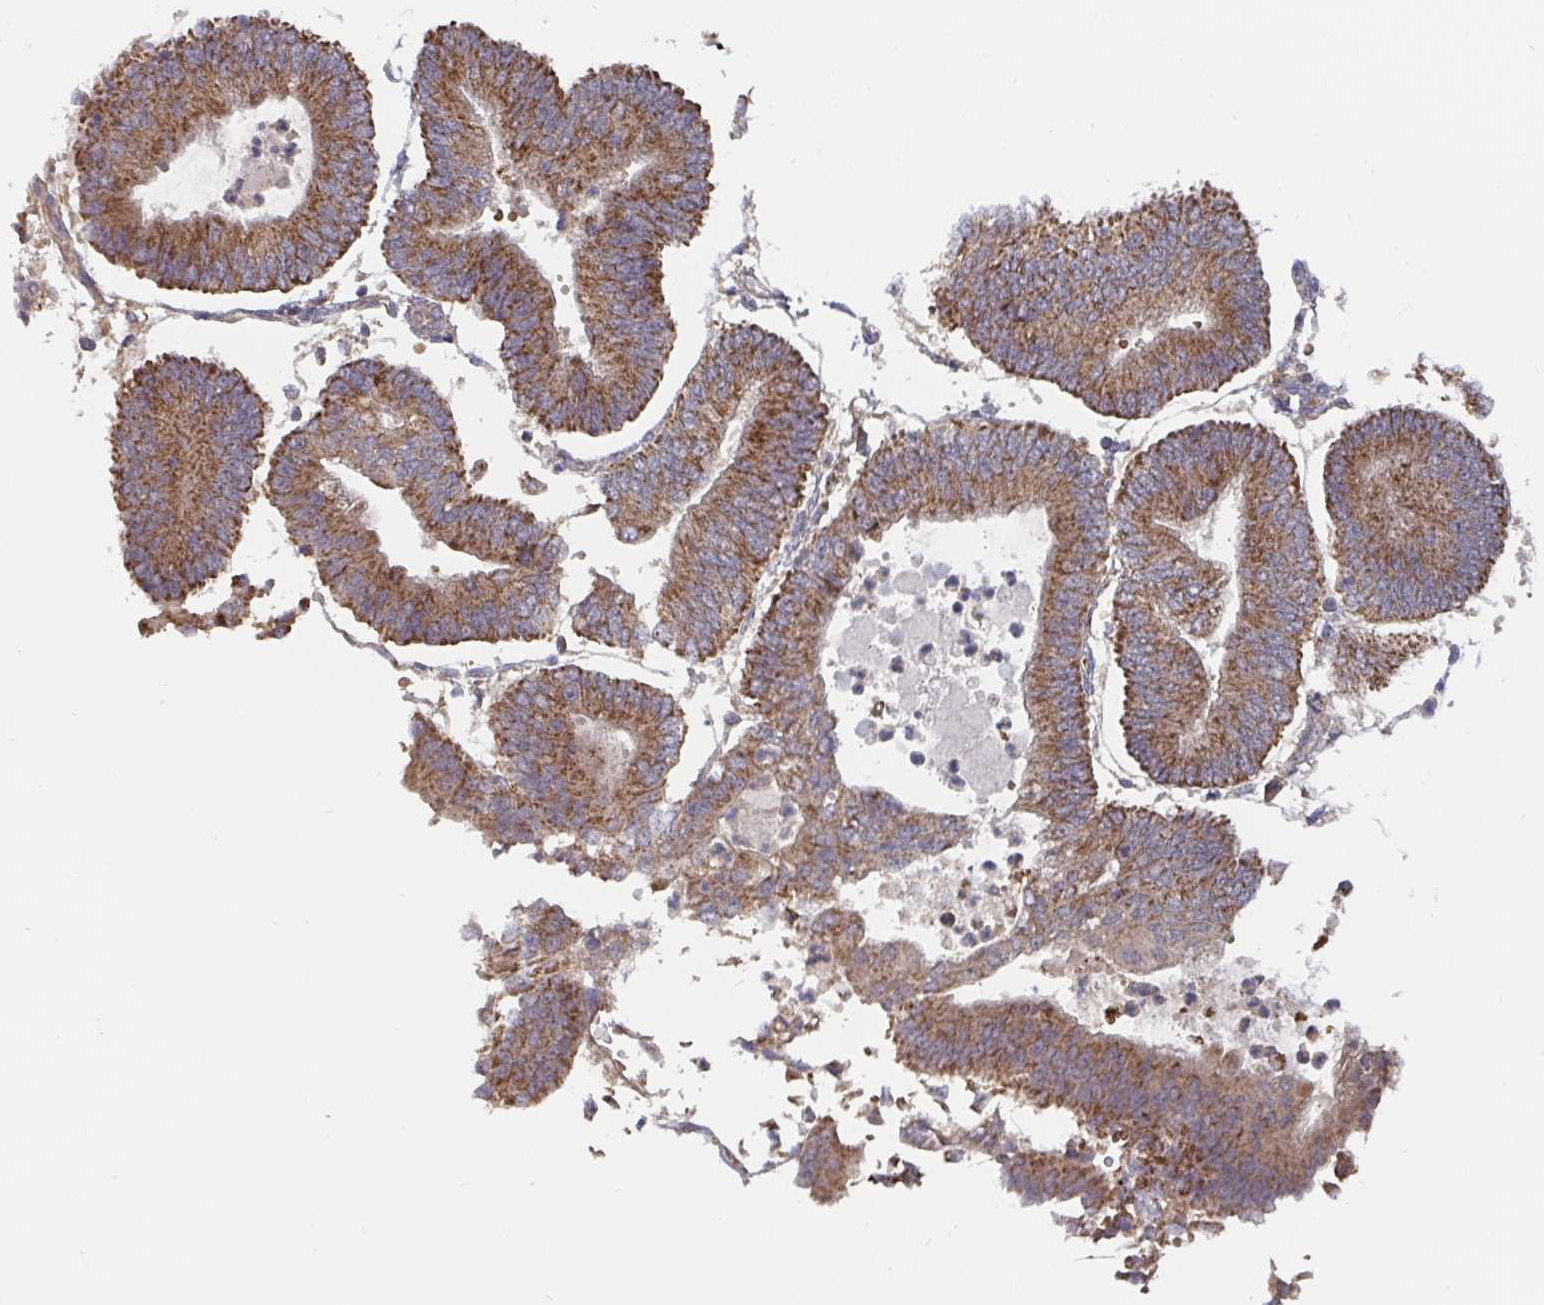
{"staining": {"intensity": "moderate", "quantity": ">75%", "location": "cytoplasmic/membranous"}, "tissue": "endometrial cancer", "cell_type": "Tumor cells", "image_type": "cancer", "snomed": [{"axis": "morphology", "description": "Adenocarcinoma, NOS"}, {"axis": "topography", "description": "Endometrium"}], "caption": "Adenocarcinoma (endometrial) stained with a brown dye shows moderate cytoplasmic/membranous positive positivity in about >75% of tumor cells.", "gene": "PDF", "patient": {"sex": "female", "age": 65}}